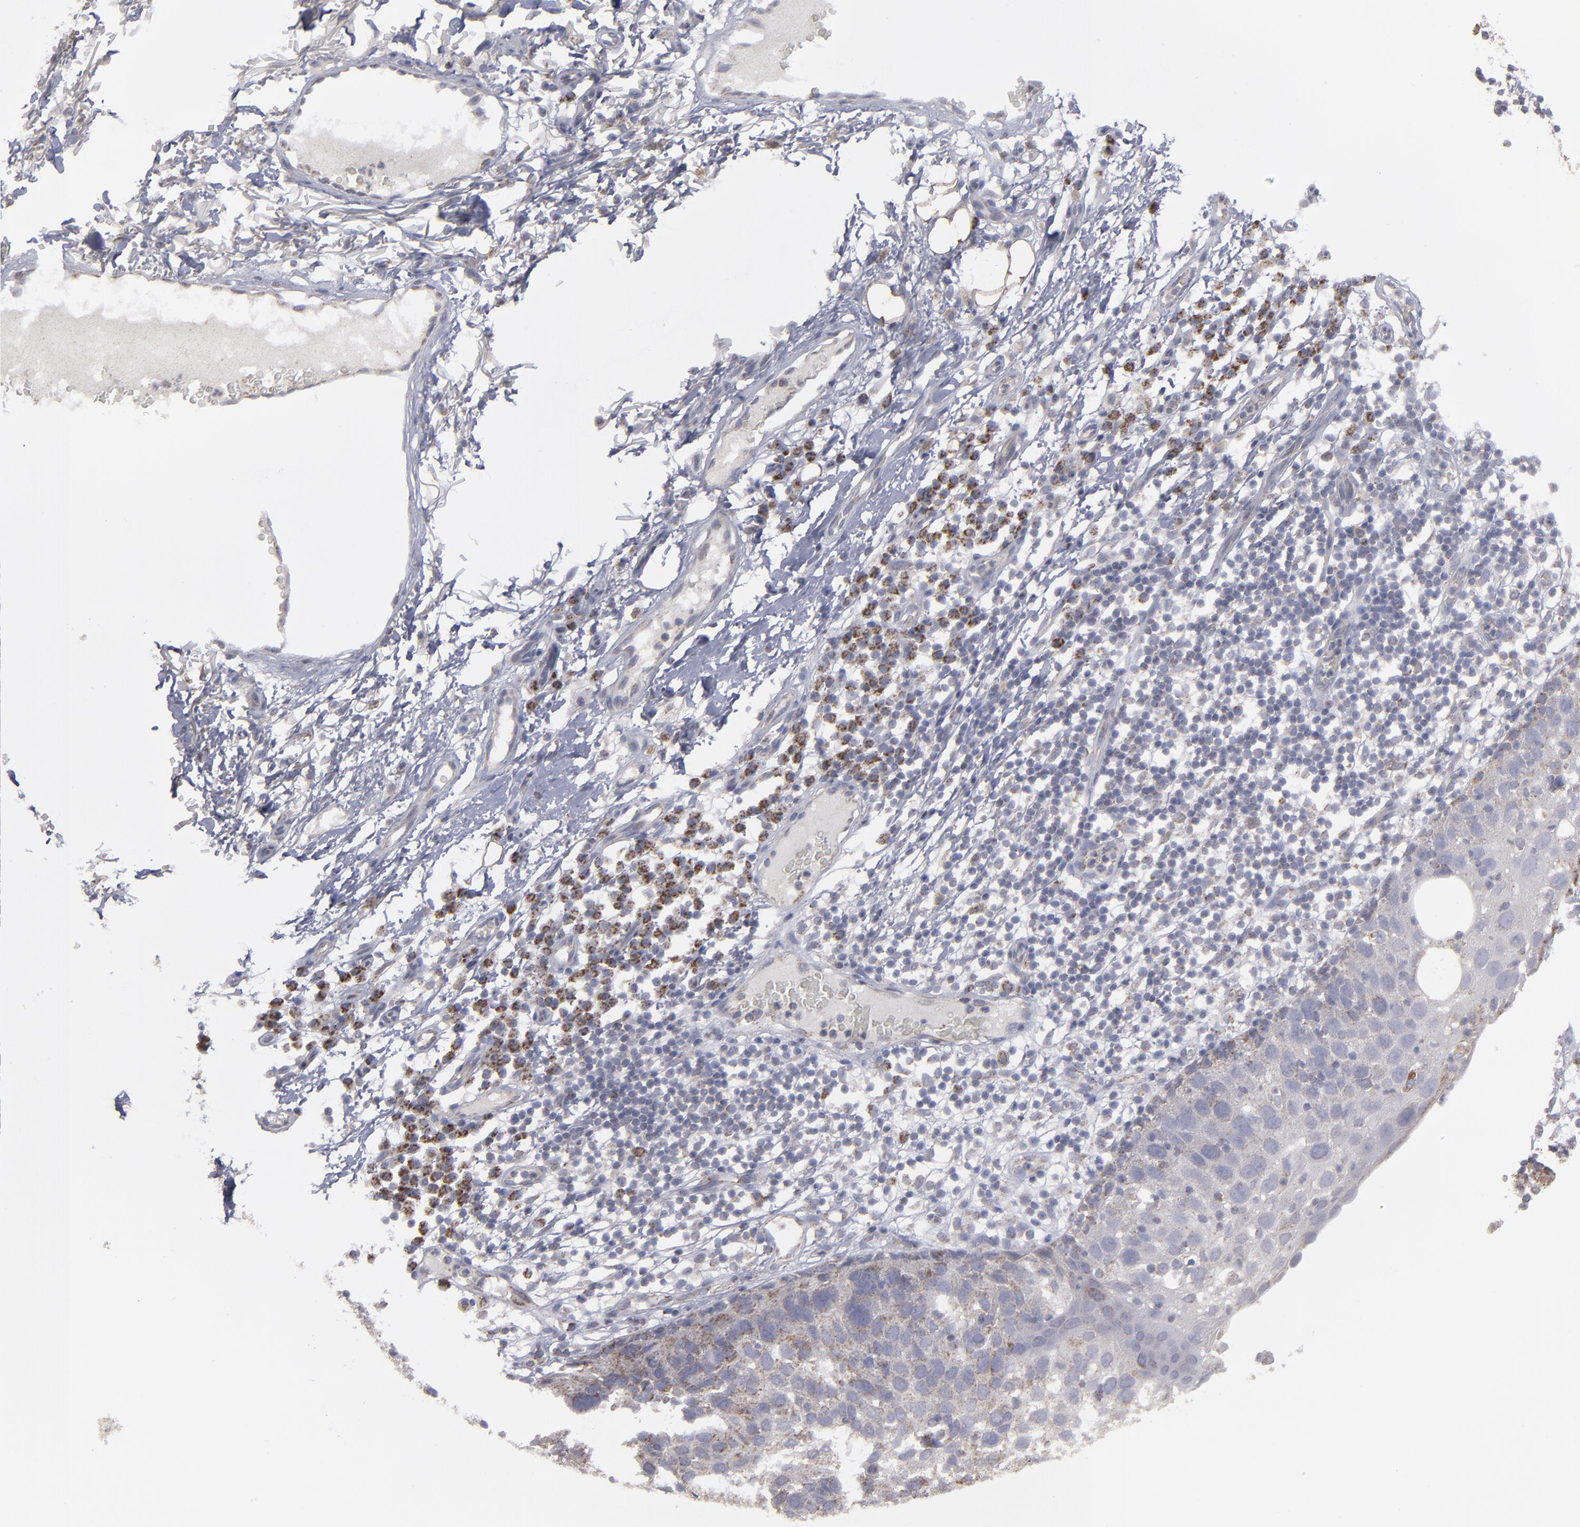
{"staining": {"intensity": "moderate", "quantity": "25%-75%", "location": "cytoplasmic/membranous"}, "tissue": "skin cancer", "cell_type": "Tumor cells", "image_type": "cancer", "snomed": [{"axis": "morphology", "description": "Squamous cell carcinoma, NOS"}, {"axis": "topography", "description": "Skin"}], "caption": "Immunohistochemical staining of skin cancer (squamous cell carcinoma) displays medium levels of moderate cytoplasmic/membranous expression in approximately 25%-75% of tumor cells. The protein of interest is stained brown, and the nuclei are stained in blue (DAB IHC with brightfield microscopy, high magnification).", "gene": "MYOM2", "patient": {"sex": "male", "age": 87}}